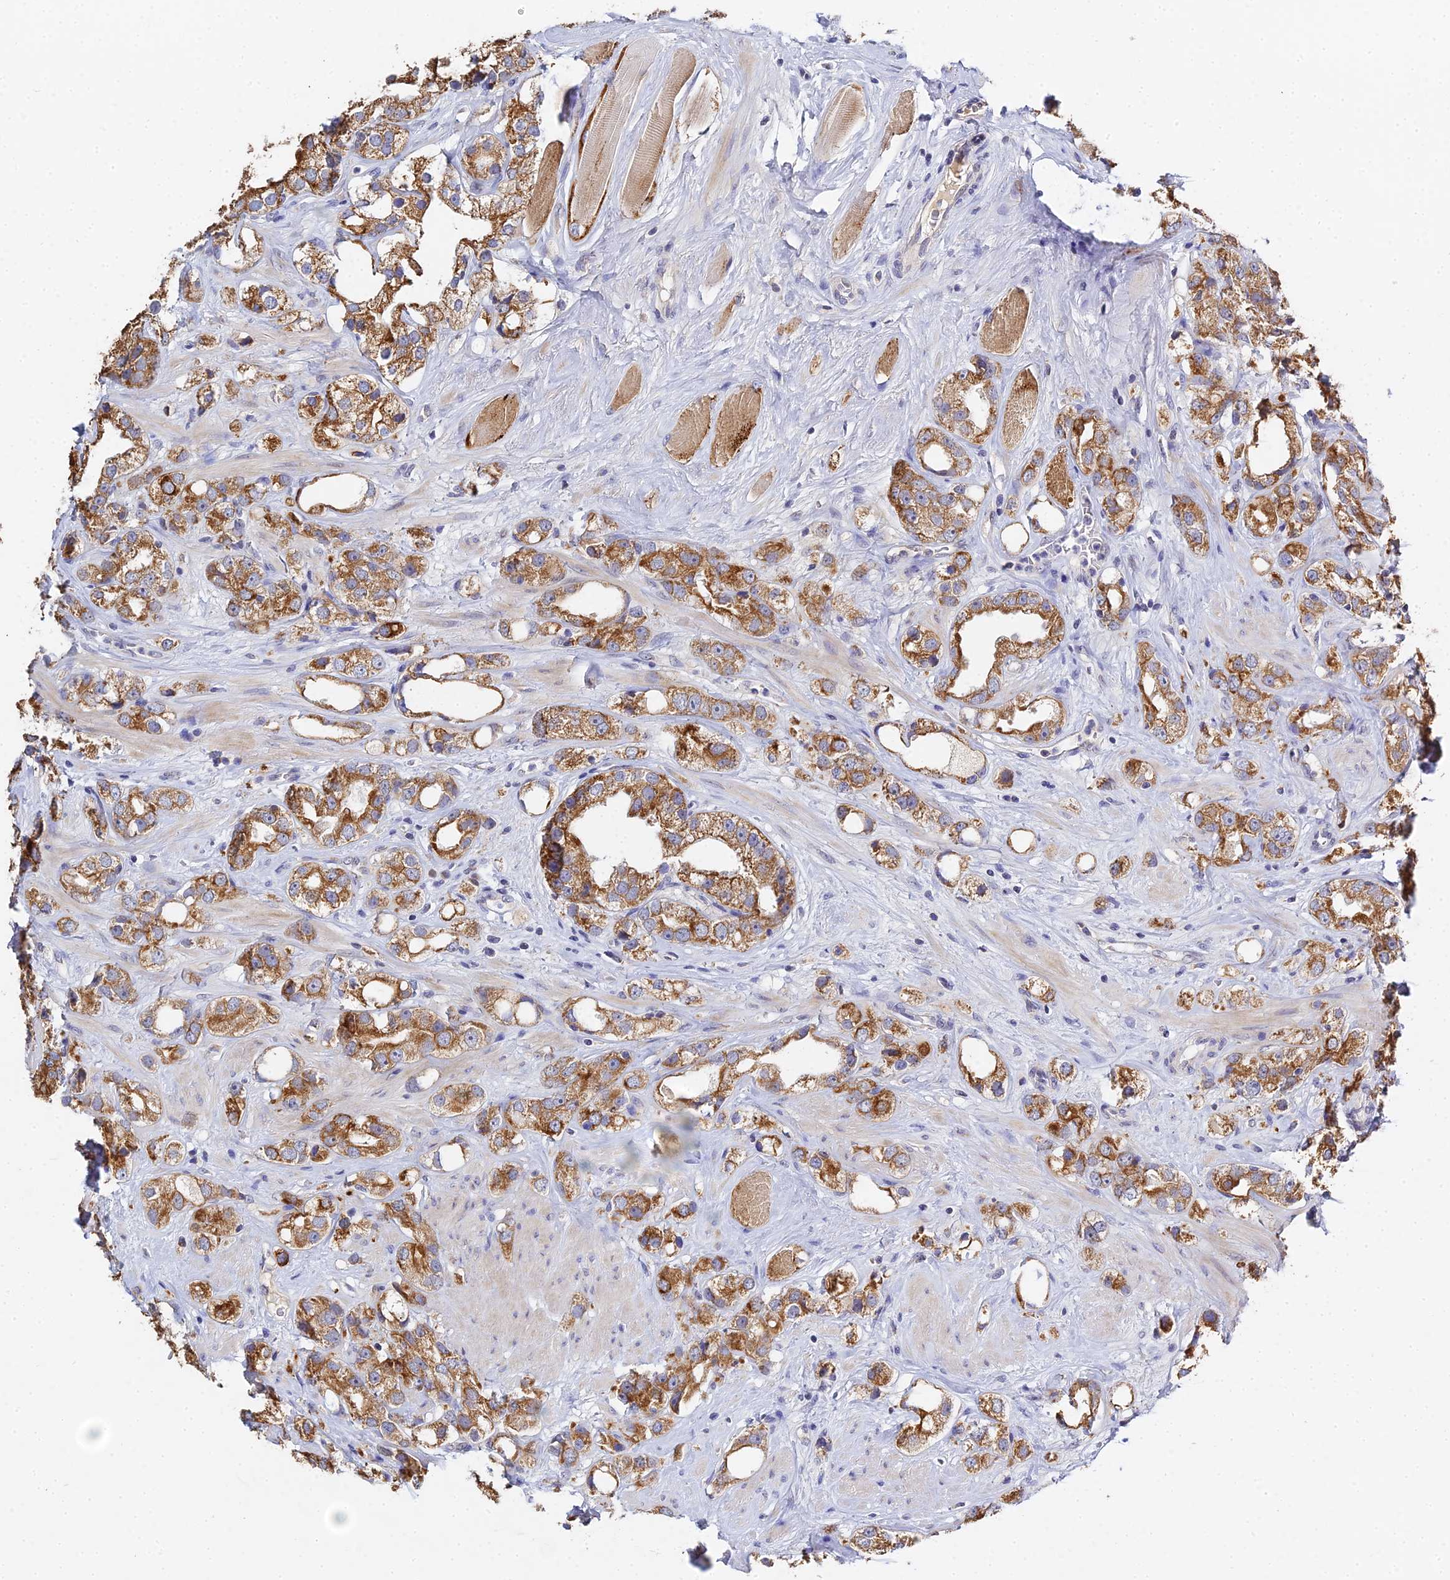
{"staining": {"intensity": "moderate", "quantity": ">75%", "location": "cytoplasmic/membranous"}, "tissue": "prostate cancer", "cell_type": "Tumor cells", "image_type": "cancer", "snomed": [{"axis": "morphology", "description": "Adenocarcinoma, NOS"}, {"axis": "topography", "description": "Prostate"}], "caption": "The immunohistochemical stain labels moderate cytoplasmic/membranous expression in tumor cells of prostate cancer (adenocarcinoma) tissue.", "gene": "ZXDA", "patient": {"sex": "male", "age": 79}}